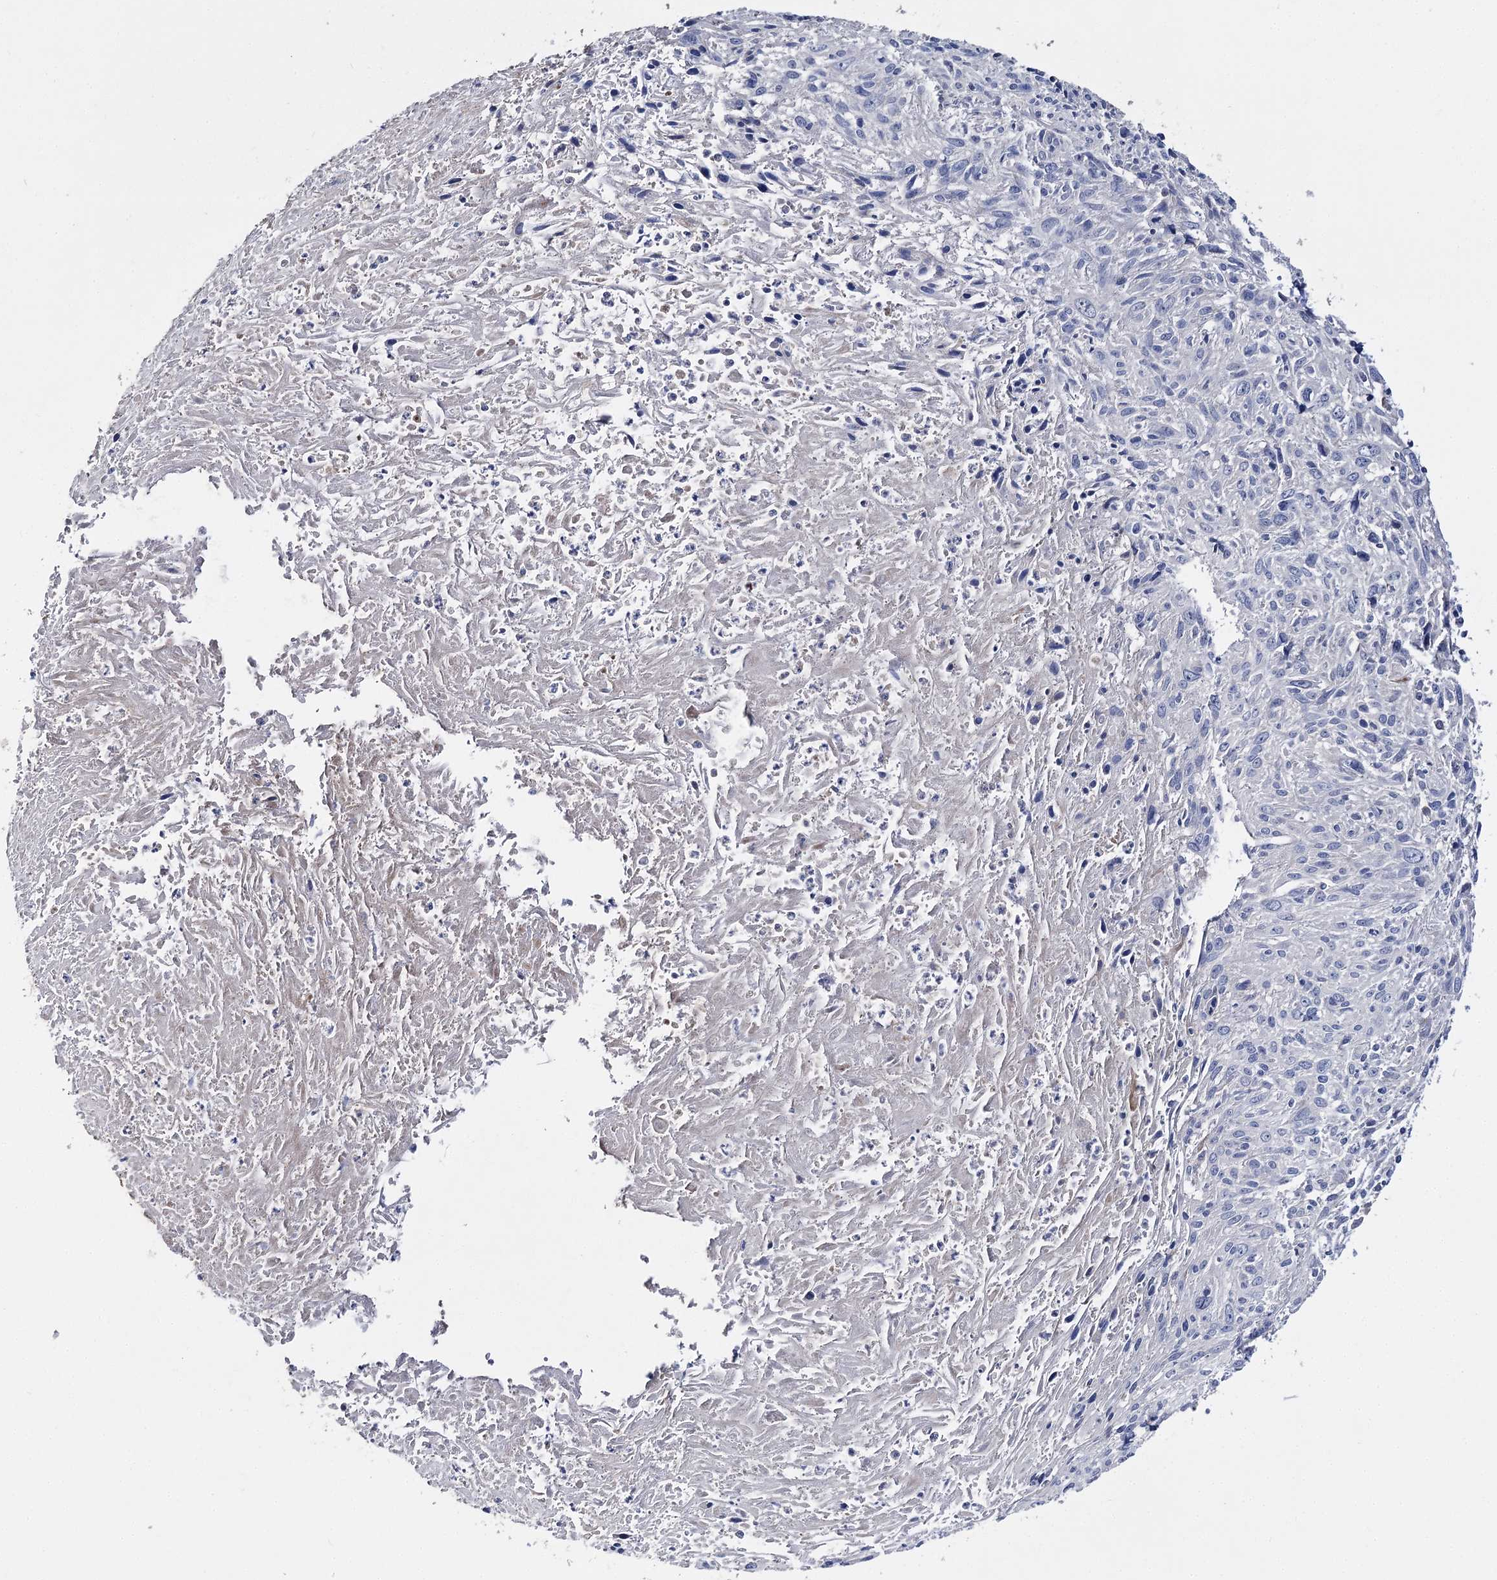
{"staining": {"intensity": "negative", "quantity": "none", "location": "none"}, "tissue": "cervical cancer", "cell_type": "Tumor cells", "image_type": "cancer", "snomed": [{"axis": "morphology", "description": "Squamous cell carcinoma, NOS"}, {"axis": "topography", "description": "Cervix"}], "caption": "High power microscopy micrograph of an immunohistochemistry image of cervical cancer, revealing no significant expression in tumor cells.", "gene": "NRAP", "patient": {"sex": "female", "age": 51}}